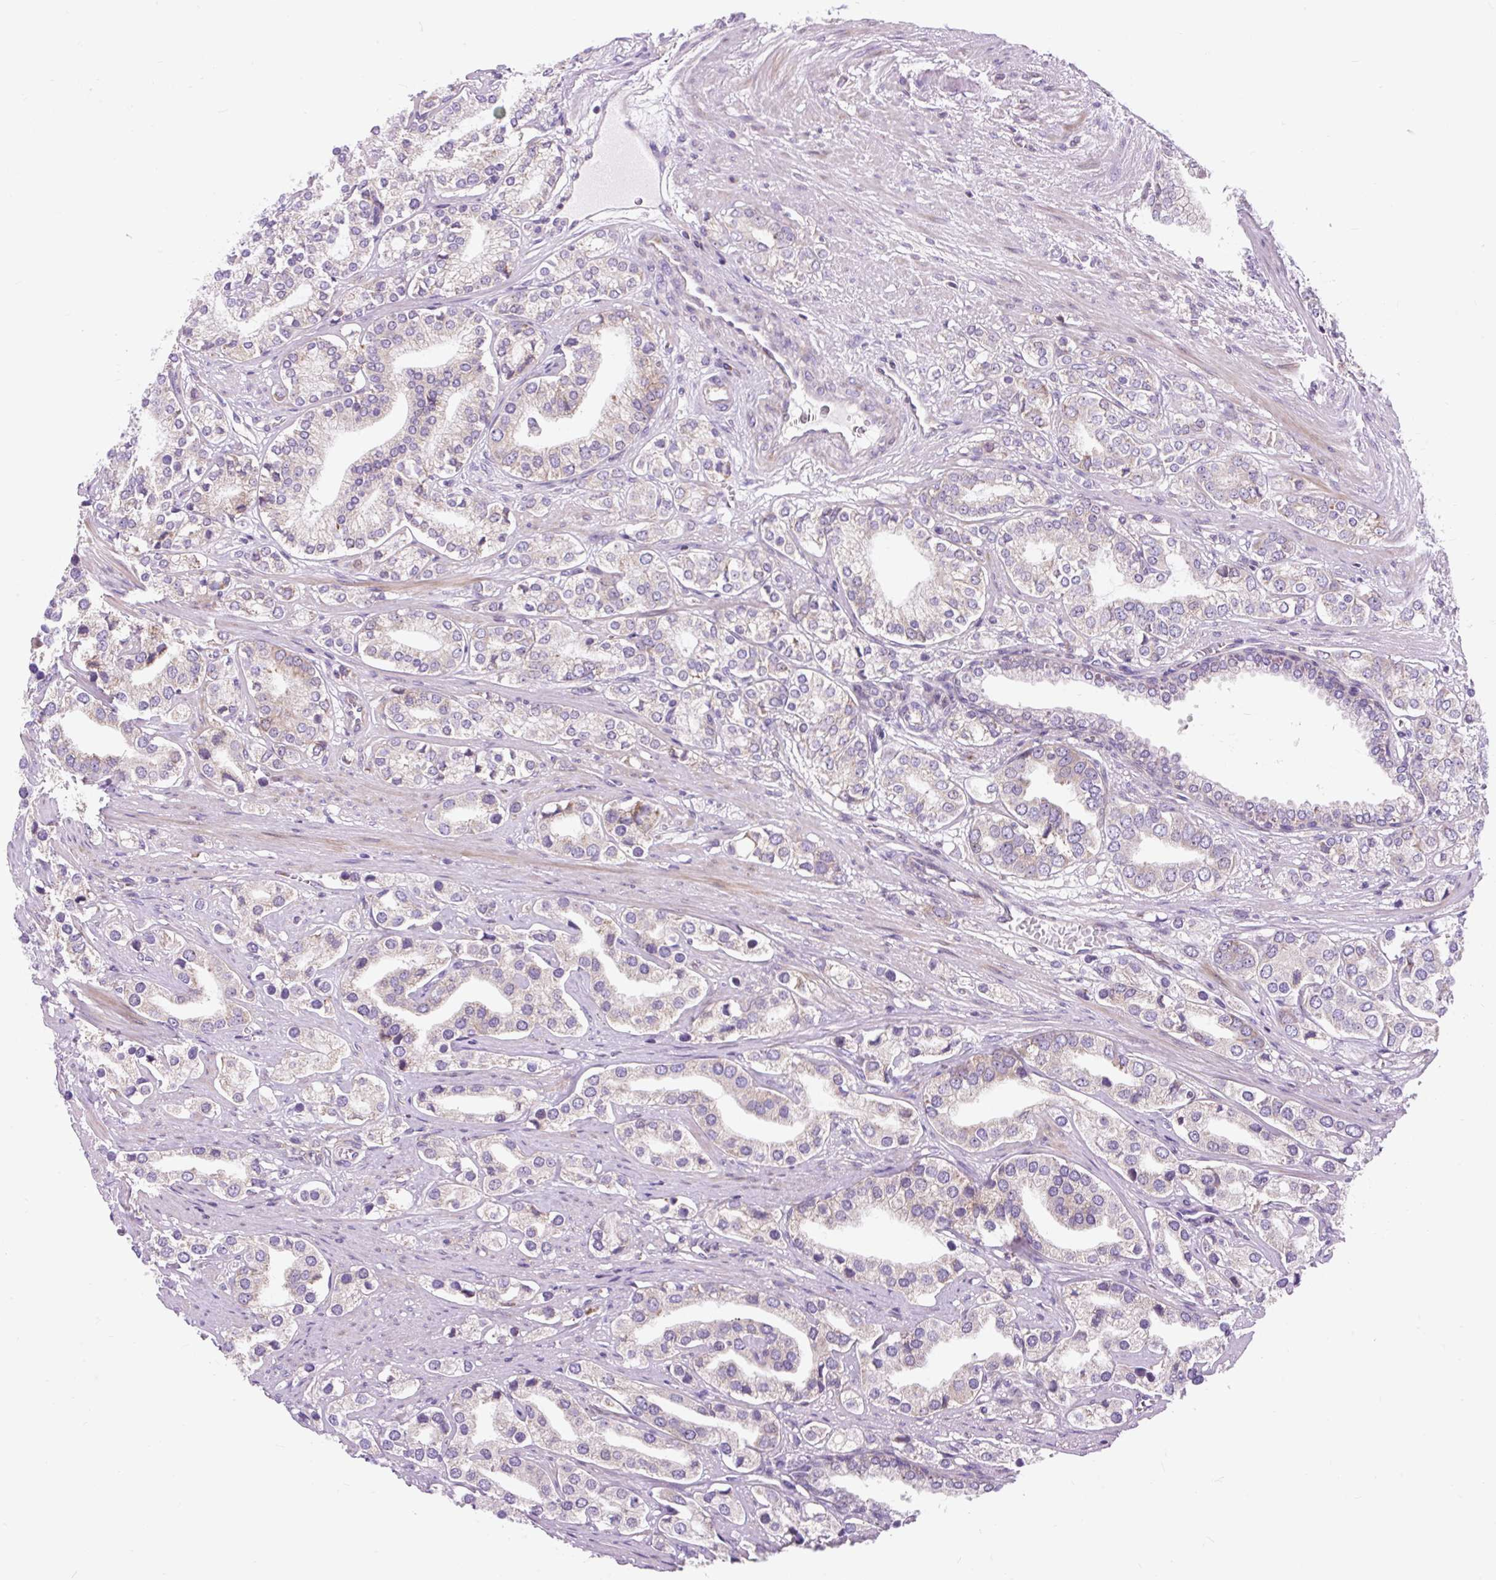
{"staining": {"intensity": "negative", "quantity": "none", "location": "none"}, "tissue": "prostate cancer", "cell_type": "Tumor cells", "image_type": "cancer", "snomed": [{"axis": "morphology", "description": "Adenocarcinoma, High grade"}, {"axis": "topography", "description": "Prostate"}], "caption": "There is no significant staining in tumor cells of prostate cancer (high-grade adenocarcinoma).", "gene": "CISD3", "patient": {"sex": "male", "age": 58}}